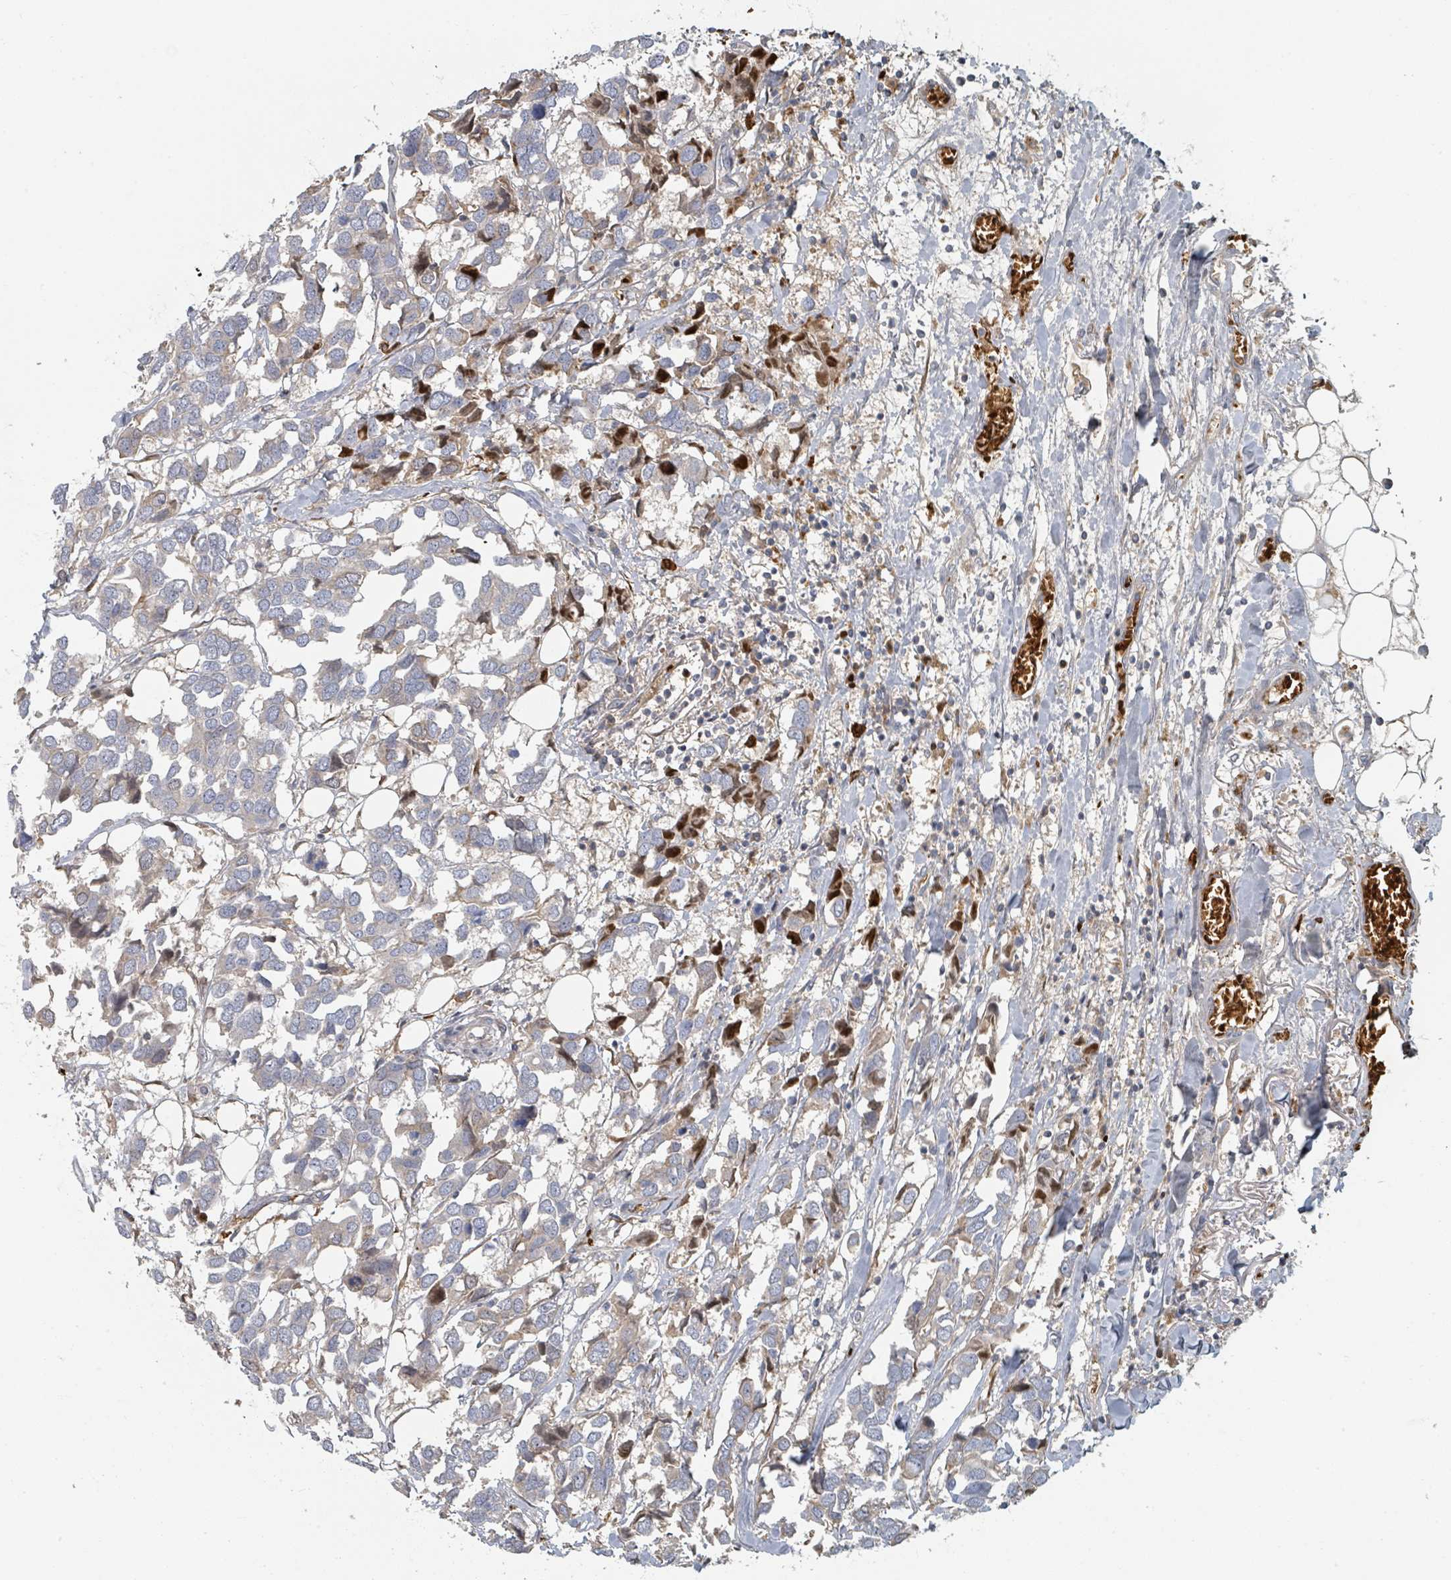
{"staining": {"intensity": "negative", "quantity": "none", "location": "none"}, "tissue": "breast cancer", "cell_type": "Tumor cells", "image_type": "cancer", "snomed": [{"axis": "morphology", "description": "Duct carcinoma"}, {"axis": "topography", "description": "Breast"}], "caption": "Tumor cells are negative for protein expression in human breast infiltrating ductal carcinoma.", "gene": "TRPC4AP", "patient": {"sex": "female", "age": 83}}